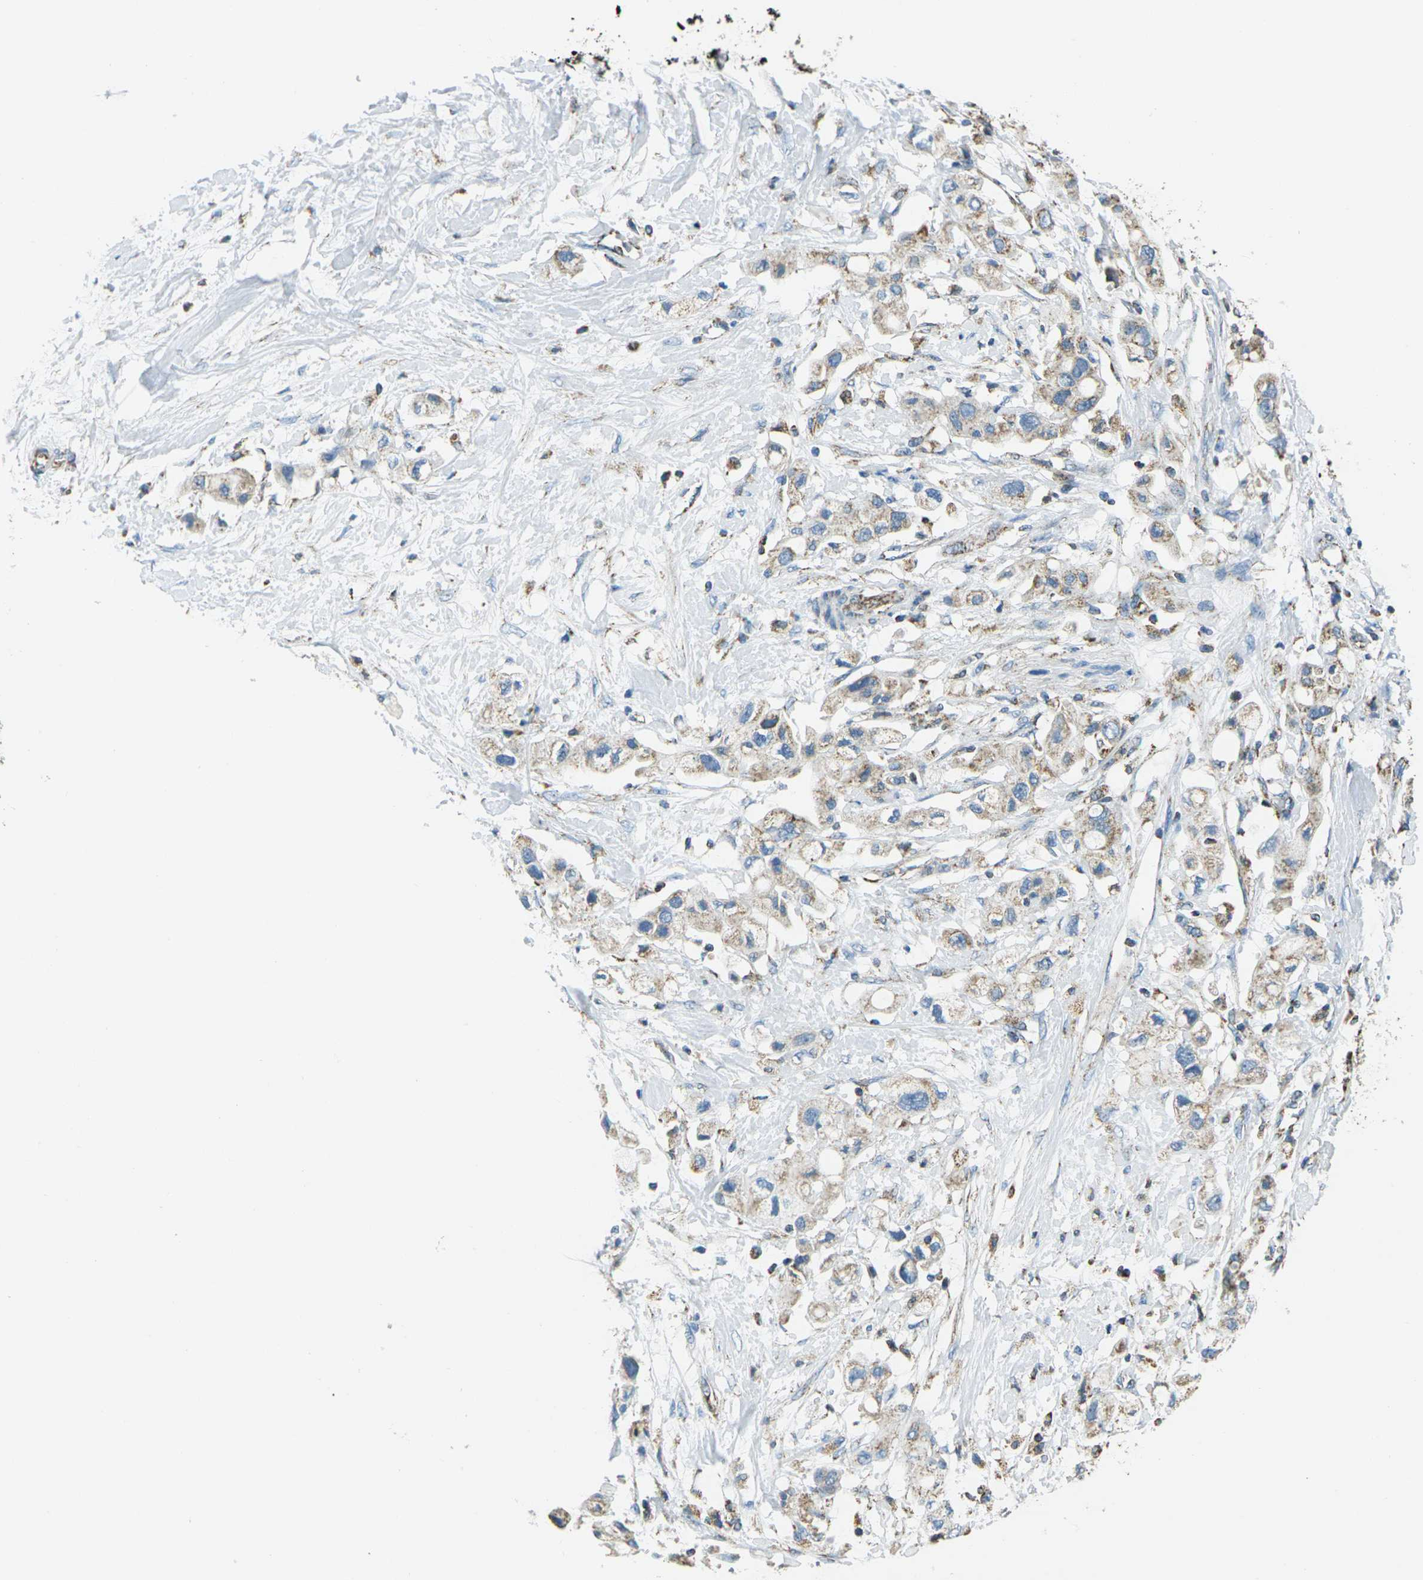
{"staining": {"intensity": "weak", "quantity": ">75%", "location": "cytoplasmic/membranous"}, "tissue": "pancreatic cancer", "cell_type": "Tumor cells", "image_type": "cancer", "snomed": [{"axis": "morphology", "description": "Adenocarcinoma, NOS"}, {"axis": "topography", "description": "Pancreas"}], "caption": "Approximately >75% of tumor cells in human pancreatic cancer (adenocarcinoma) show weak cytoplasmic/membranous protein positivity as visualized by brown immunohistochemical staining.", "gene": "IRF3", "patient": {"sex": "female", "age": 56}}